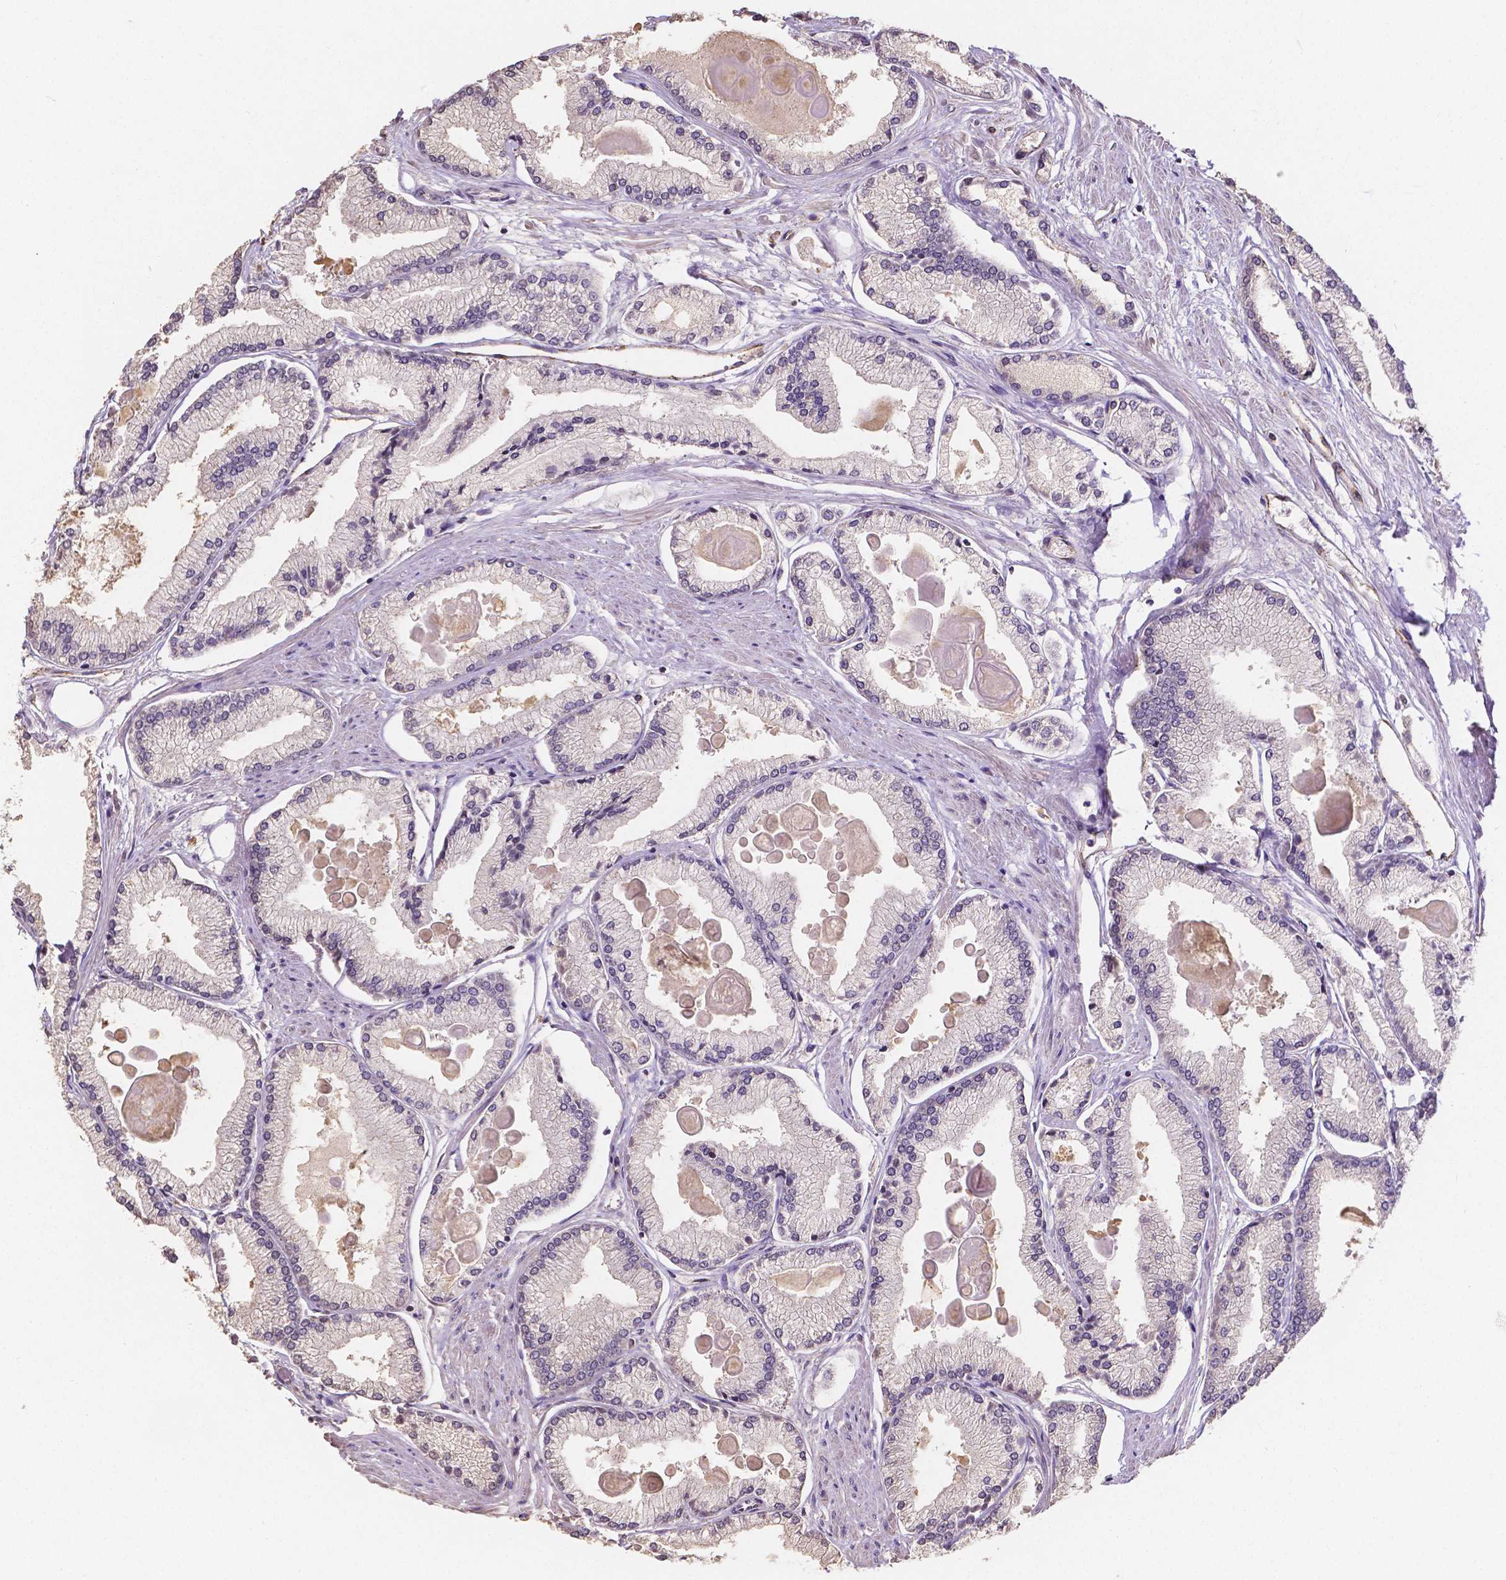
{"staining": {"intensity": "negative", "quantity": "none", "location": "none"}, "tissue": "prostate cancer", "cell_type": "Tumor cells", "image_type": "cancer", "snomed": [{"axis": "morphology", "description": "Adenocarcinoma, High grade"}, {"axis": "topography", "description": "Prostate"}], "caption": "Immunohistochemistry (IHC) image of neoplastic tissue: human prostate cancer (adenocarcinoma (high-grade)) stained with DAB (3,3'-diaminobenzidine) demonstrates no significant protein positivity in tumor cells. The staining is performed using DAB brown chromogen with nuclei counter-stained in using hematoxylin.", "gene": "ELAVL2", "patient": {"sex": "male", "age": 68}}